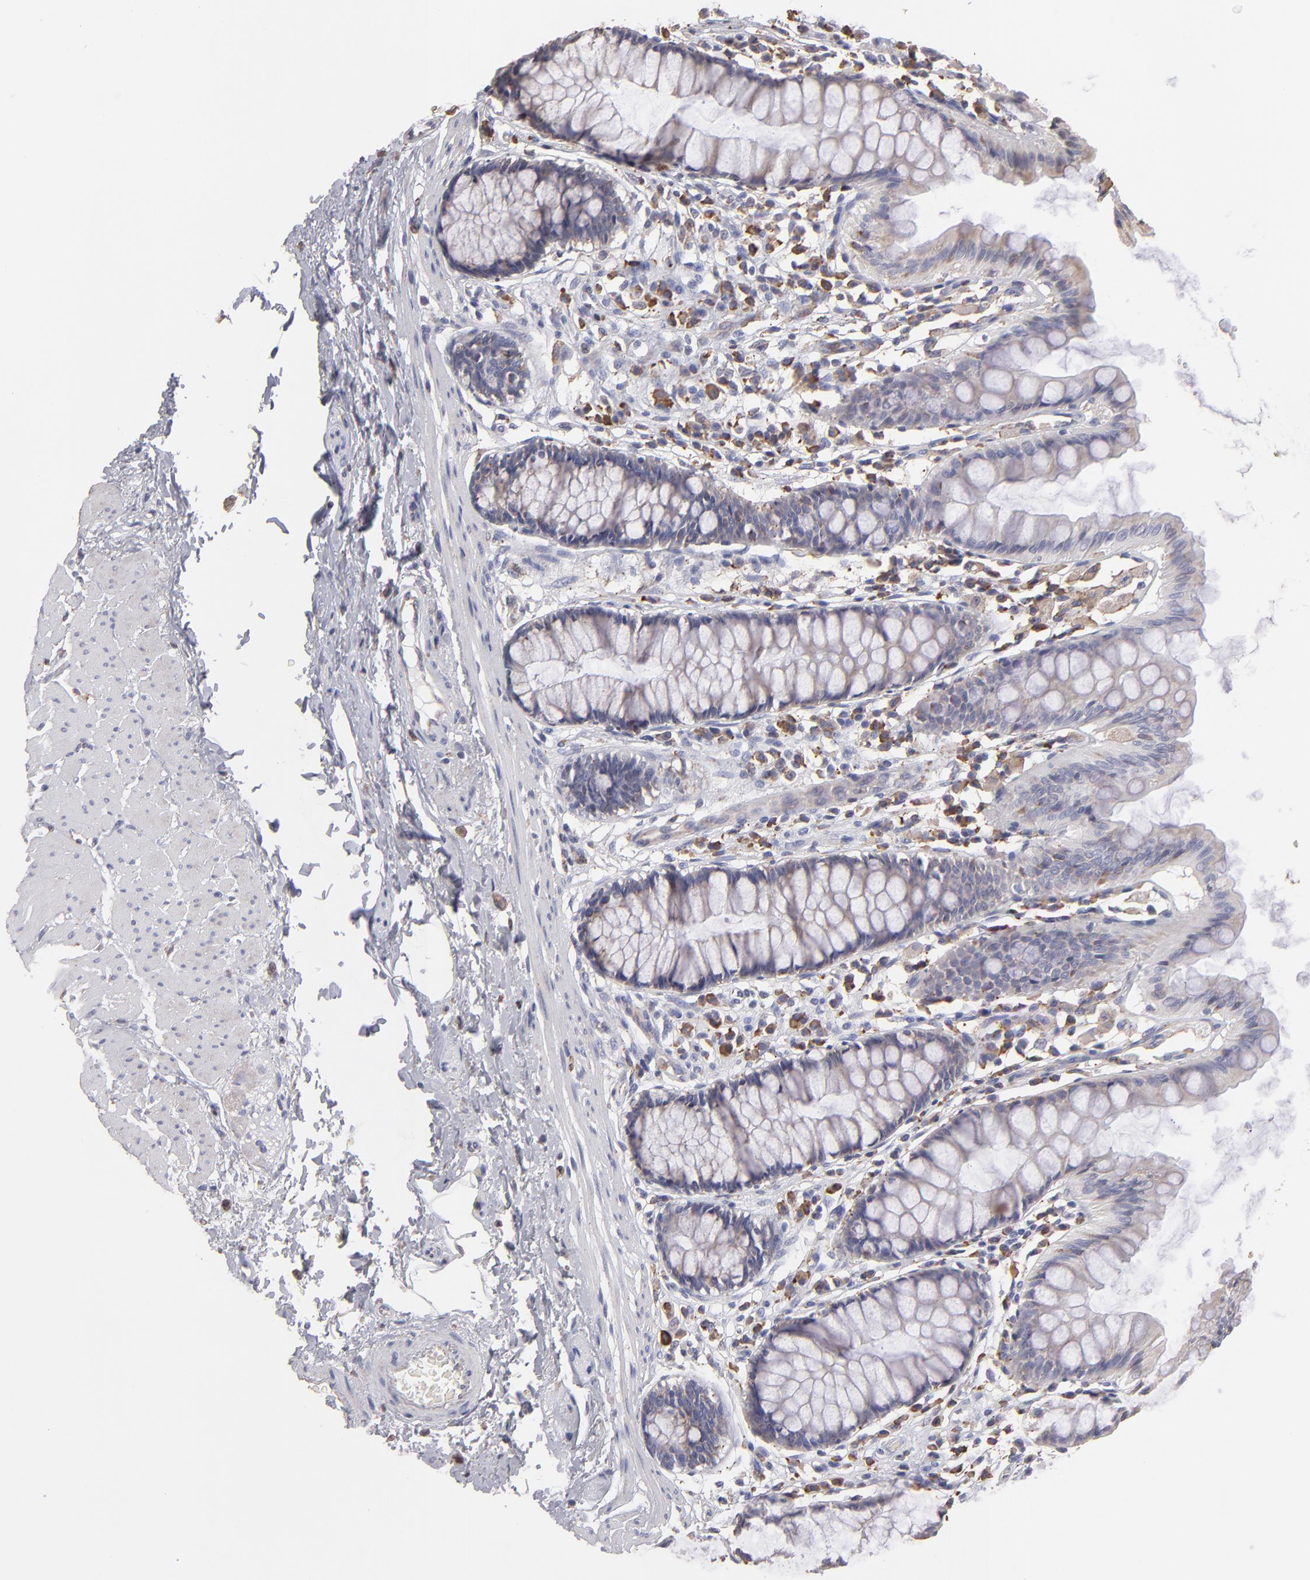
{"staining": {"intensity": "weak", "quantity": ">75%", "location": "cytoplasmic/membranous"}, "tissue": "rectum", "cell_type": "Glandular cells", "image_type": "normal", "snomed": [{"axis": "morphology", "description": "Normal tissue, NOS"}, {"axis": "topography", "description": "Rectum"}], "caption": "A high-resolution photomicrograph shows immunohistochemistry staining of unremarkable rectum, which shows weak cytoplasmic/membranous expression in approximately >75% of glandular cells.", "gene": "CALR", "patient": {"sex": "male", "age": 77}}